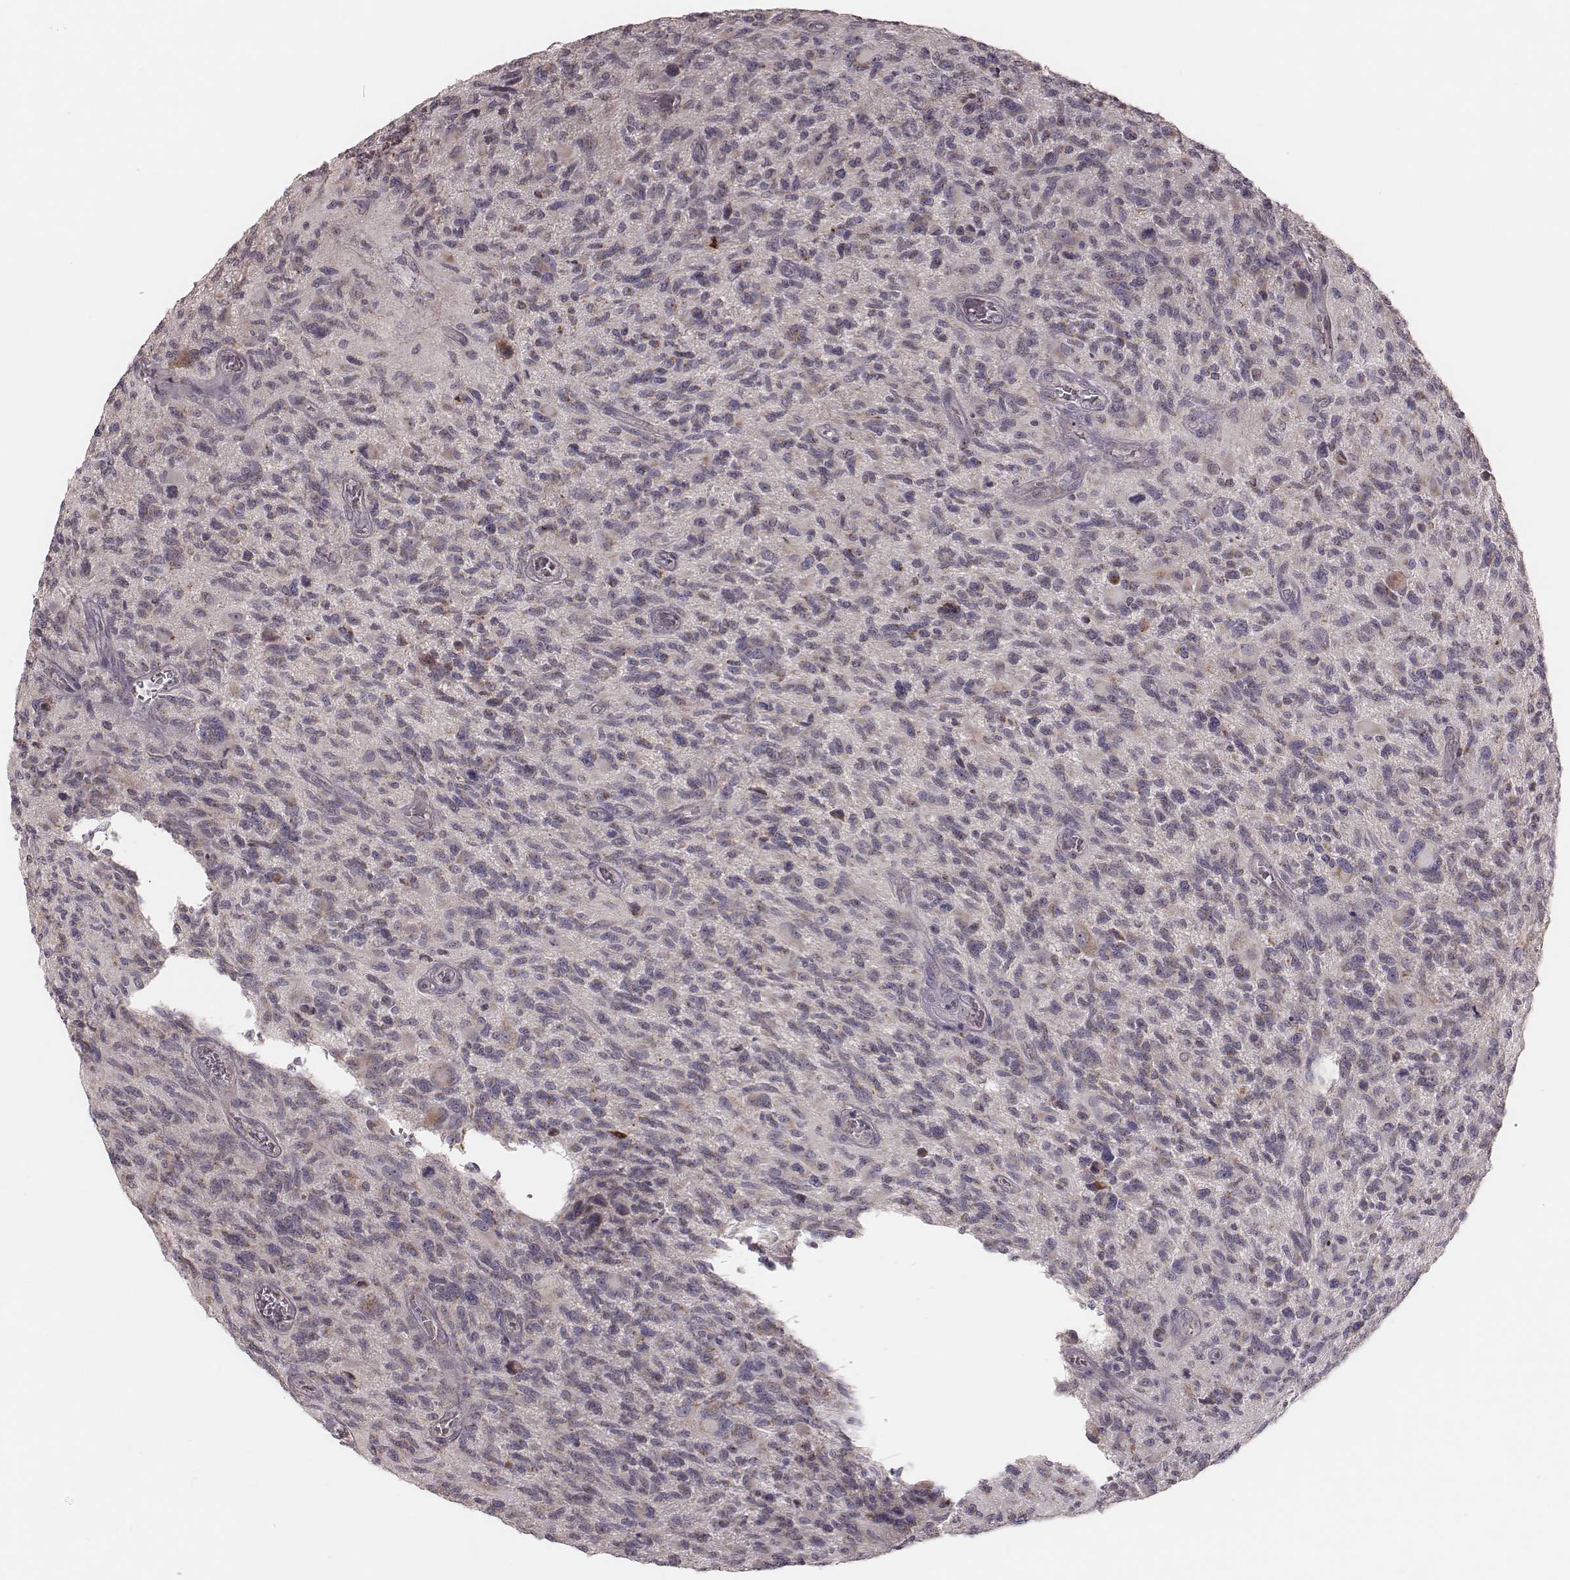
{"staining": {"intensity": "weak", "quantity": "<25%", "location": "cytoplasmic/membranous"}, "tissue": "glioma", "cell_type": "Tumor cells", "image_type": "cancer", "snomed": [{"axis": "morphology", "description": "Glioma, malignant, NOS"}, {"axis": "morphology", "description": "Glioma, malignant, High grade"}, {"axis": "topography", "description": "Brain"}], "caption": "DAB (3,3'-diaminobenzidine) immunohistochemical staining of human glioma reveals no significant staining in tumor cells.", "gene": "MRPS27", "patient": {"sex": "female", "age": 71}}